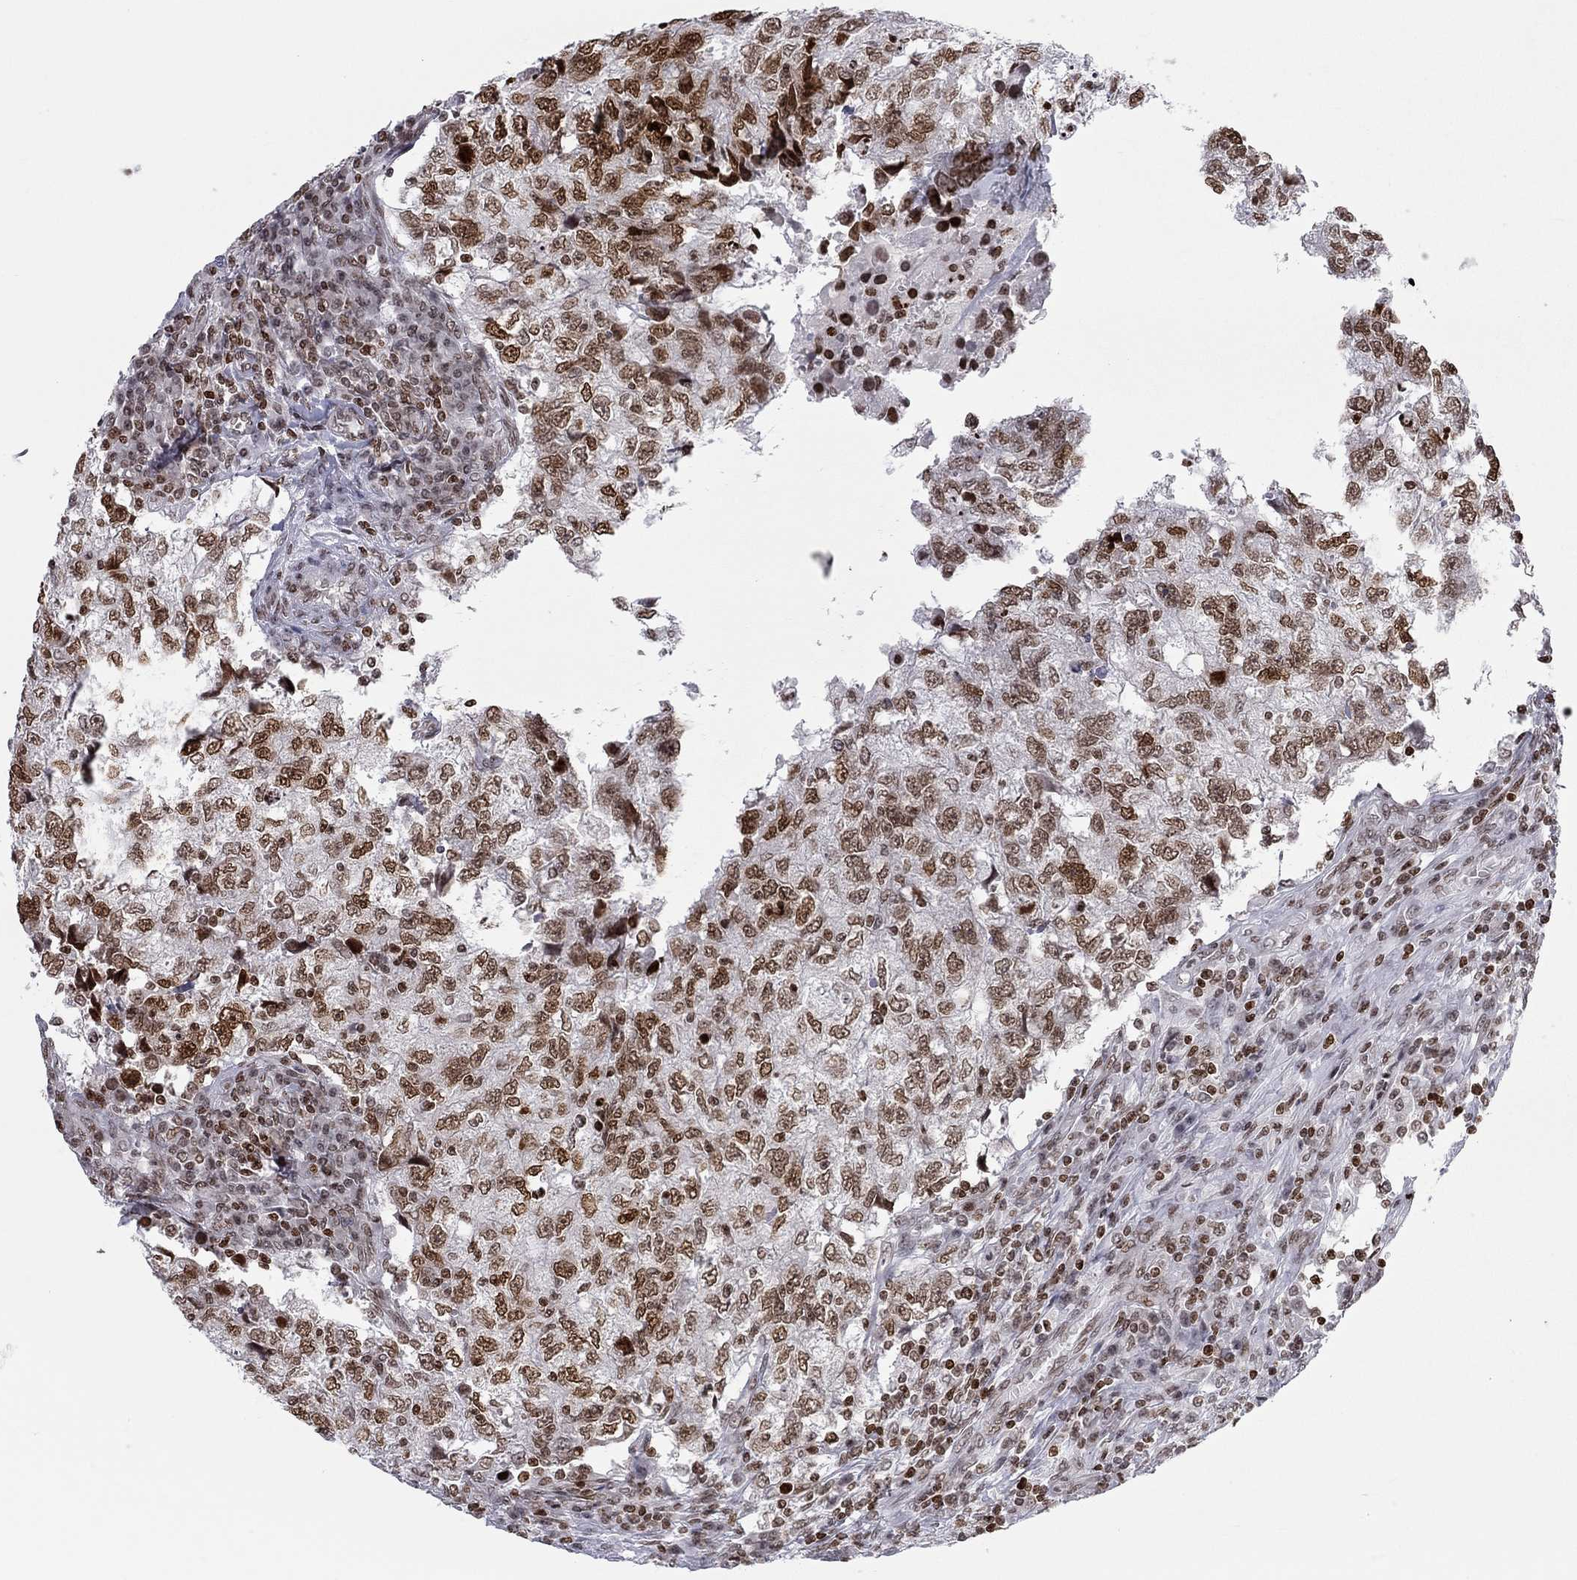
{"staining": {"intensity": "moderate", "quantity": ">75%", "location": "nuclear"}, "tissue": "breast cancer", "cell_type": "Tumor cells", "image_type": "cancer", "snomed": [{"axis": "morphology", "description": "Duct carcinoma"}, {"axis": "topography", "description": "Breast"}], "caption": "Breast invasive ductal carcinoma stained with a brown dye exhibits moderate nuclear positive positivity in approximately >75% of tumor cells.", "gene": "H2AX", "patient": {"sex": "female", "age": 30}}